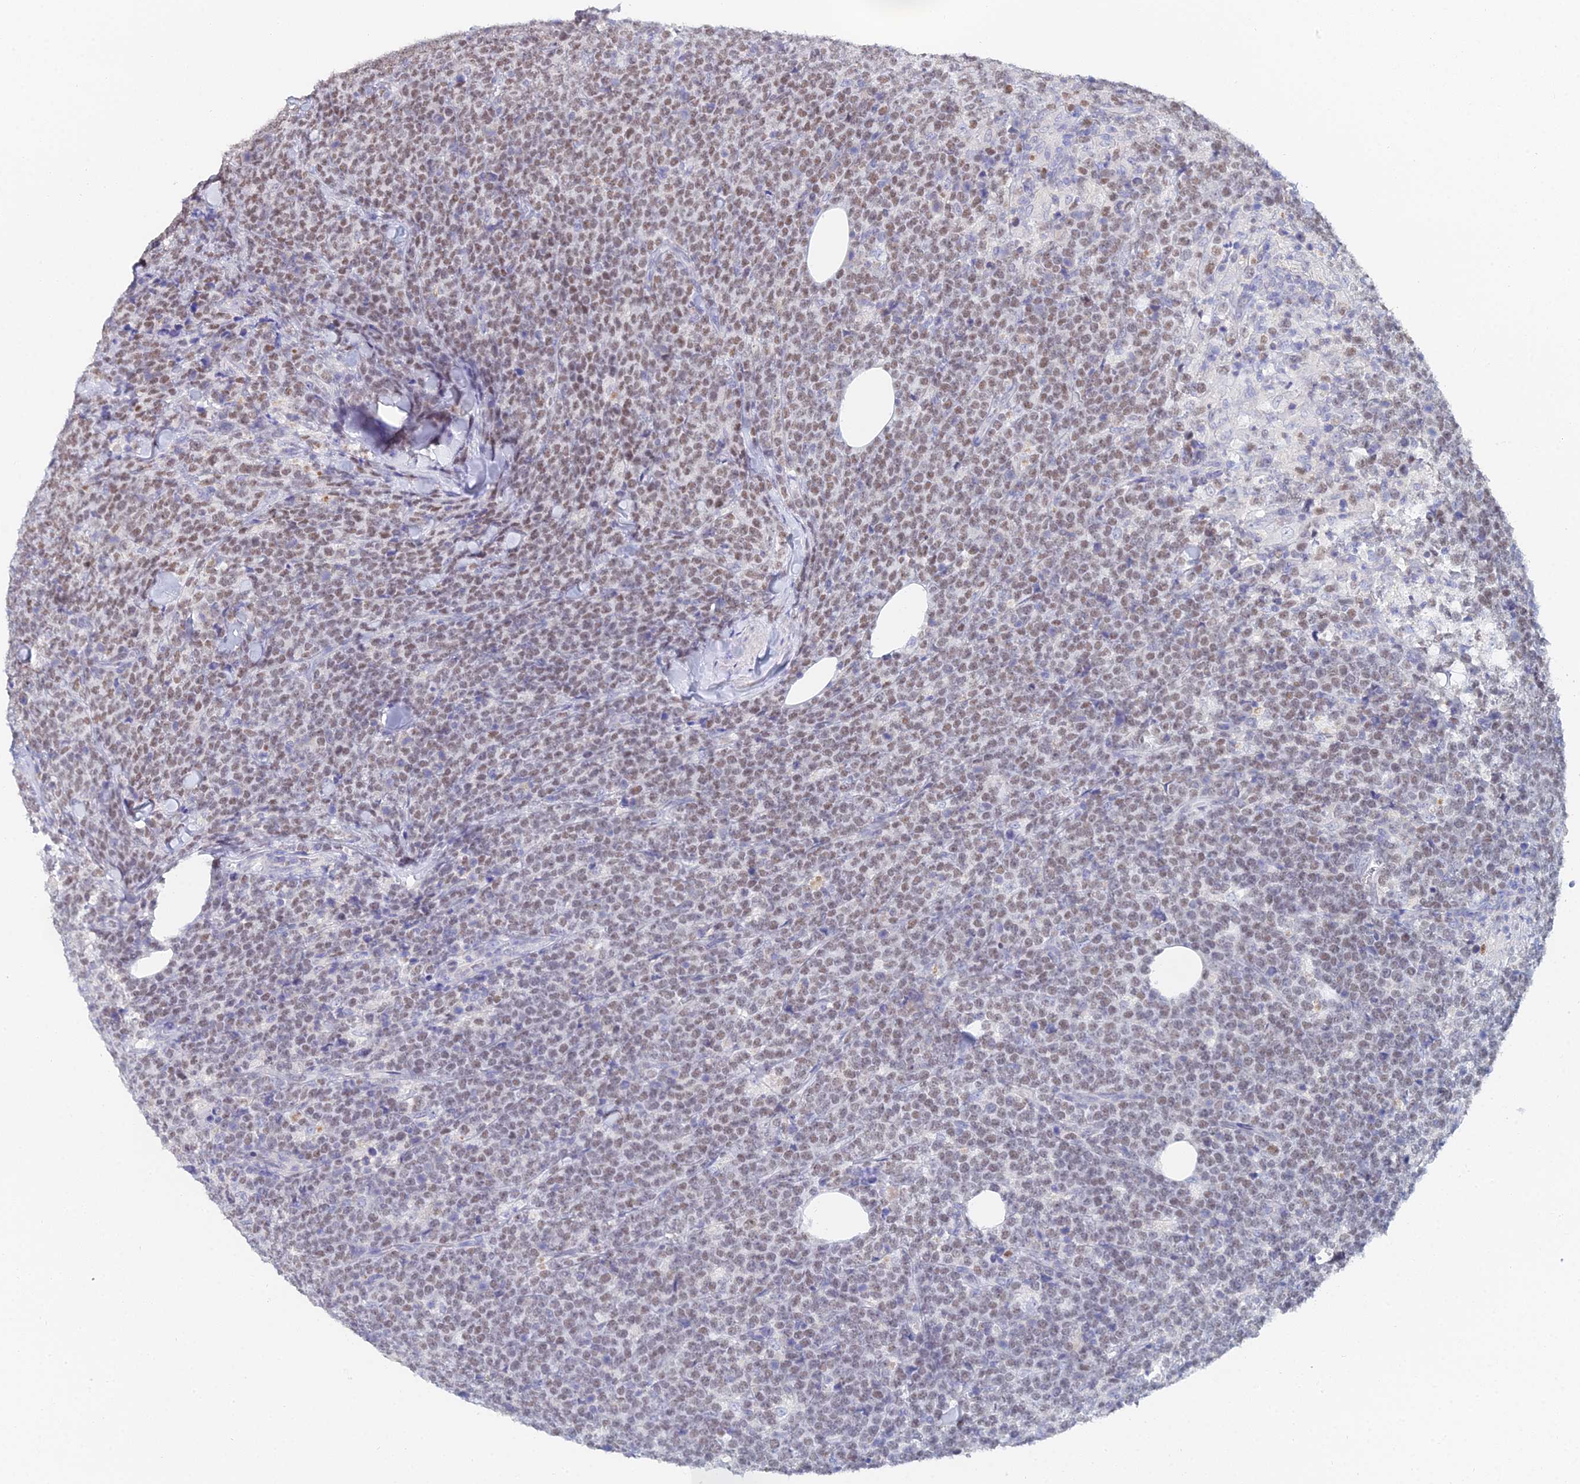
{"staining": {"intensity": "moderate", "quantity": ">75%", "location": "nuclear"}, "tissue": "lymphoma", "cell_type": "Tumor cells", "image_type": "cancer", "snomed": [{"axis": "morphology", "description": "Malignant lymphoma, non-Hodgkin's type, High grade"}, {"axis": "topography", "description": "Small intestine"}], "caption": "Protein expression analysis of human lymphoma reveals moderate nuclear positivity in approximately >75% of tumor cells. The protein is shown in brown color, while the nuclei are stained blue.", "gene": "MCM2", "patient": {"sex": "male", "age": 8}}